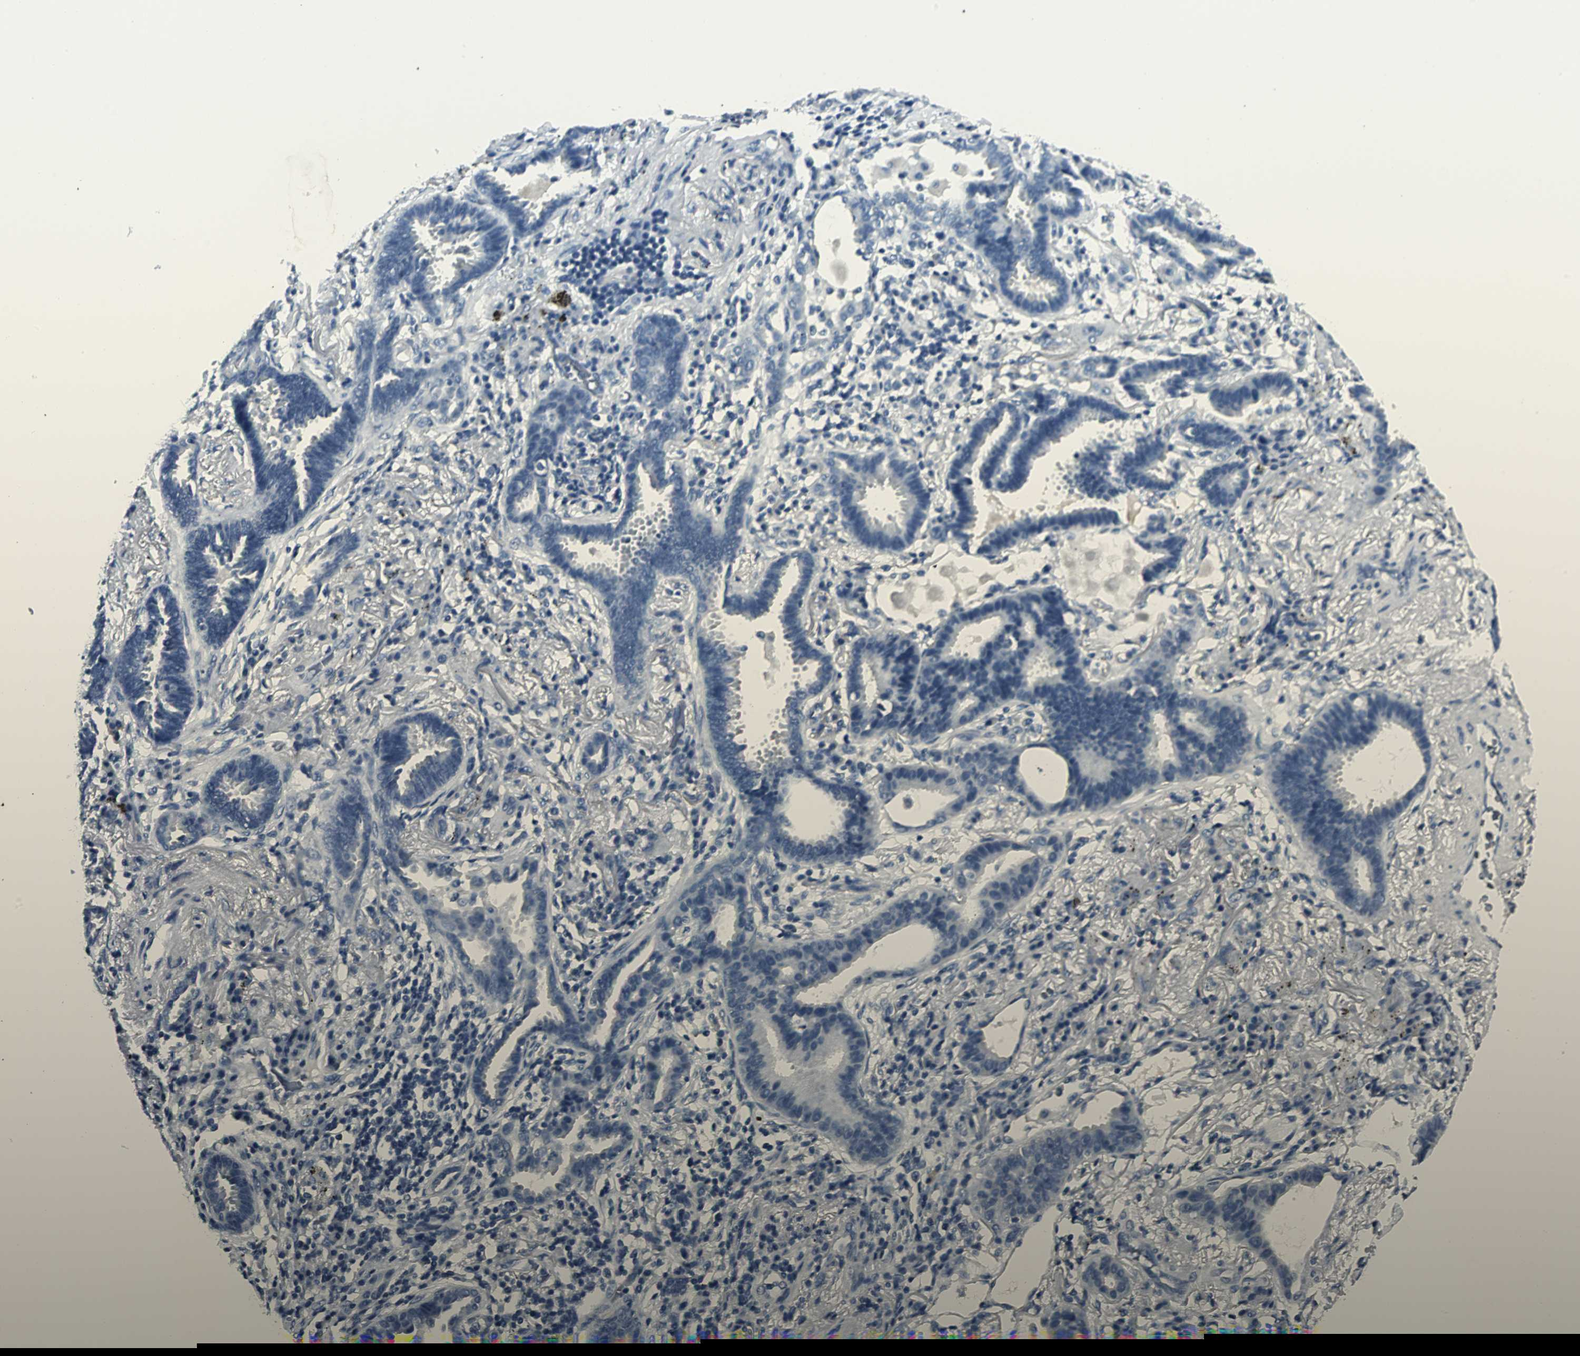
{"staining": {"intensity": "negative", "quantity": "none", "location": "none"}, "tissue": "lung cancer", "cell_type": "Tumor cells", "image_type": "cancer", "snomed": [{"axis": "morphology", "description": "Adenocarcinoma, NOS"}, {"axis": "topography", "description": "Lung"}], "caption": "This is an IHC histopathology image of human lung cancer (adenocarcinoma). There is no expression in tumor cells.", "gene": "RIPOR1", "patient": {"sex": "female", "age": 64}}